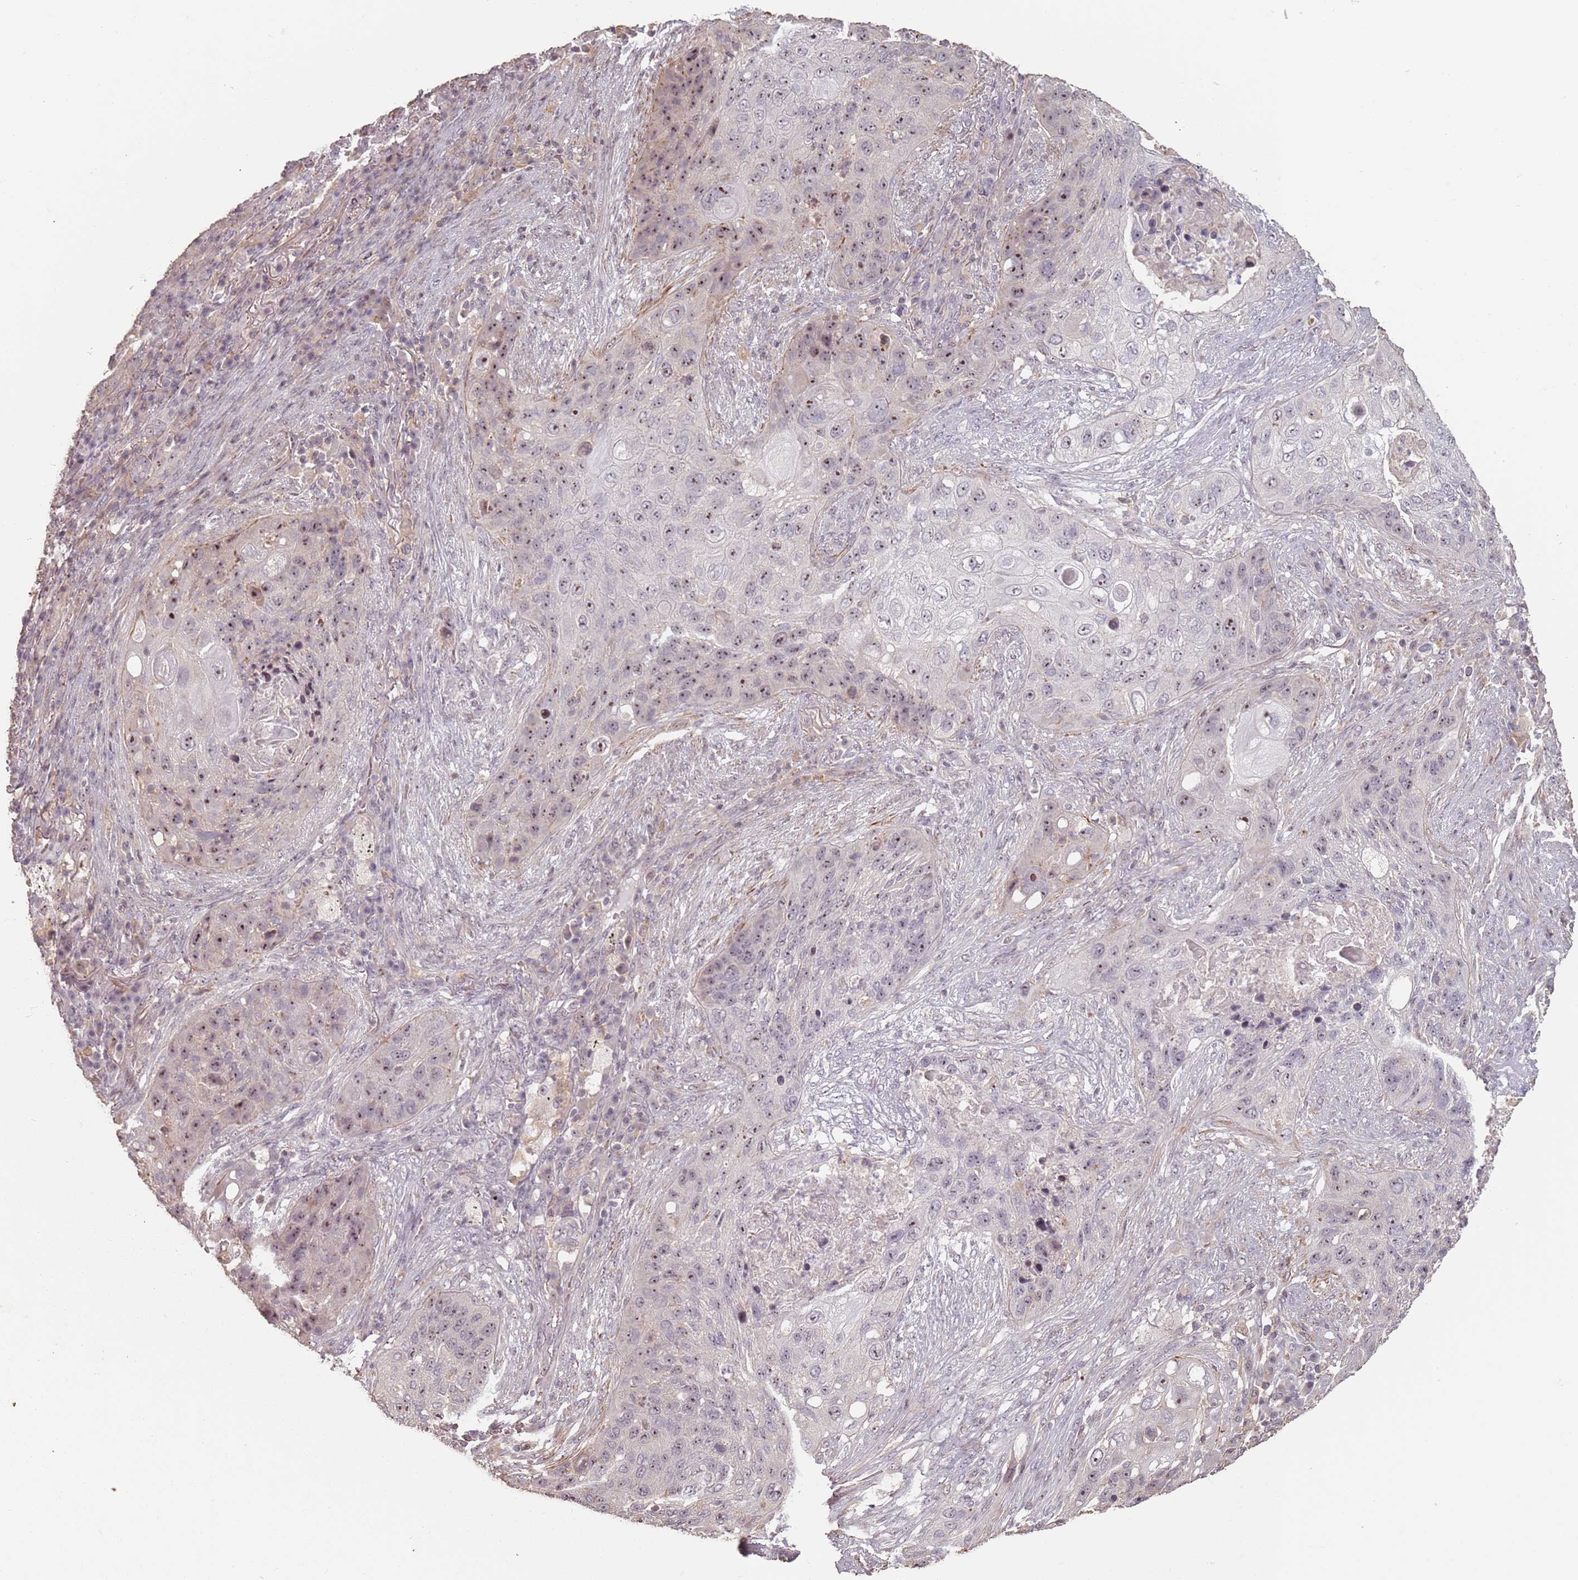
{"staining": {"intensity": "moderate", "quantity": ">75%", "location": "nuclear"}, "tissue": "lung cancer", "cell_type": "Tumor cells", "image_type": "cancer", "snomed": [{"axis": "morphology", "description": "Squamous cell carcinoma, NOS"}, {"axis": "topography", "description": "Lung"}], "caption": "Protein staining of squamous cell carcinoma (lung) tissue demonstrates moderate nuclear staining in about >75% of tumor cells. The staining is performed using DAB (3,3'-diaminobenzidine) brown chromogen to label protein expression. The nuclei are counter-stained blue using hematoxylin.", "gene": "ADTRP", "patient": {"sex": "female", "age": 63}}